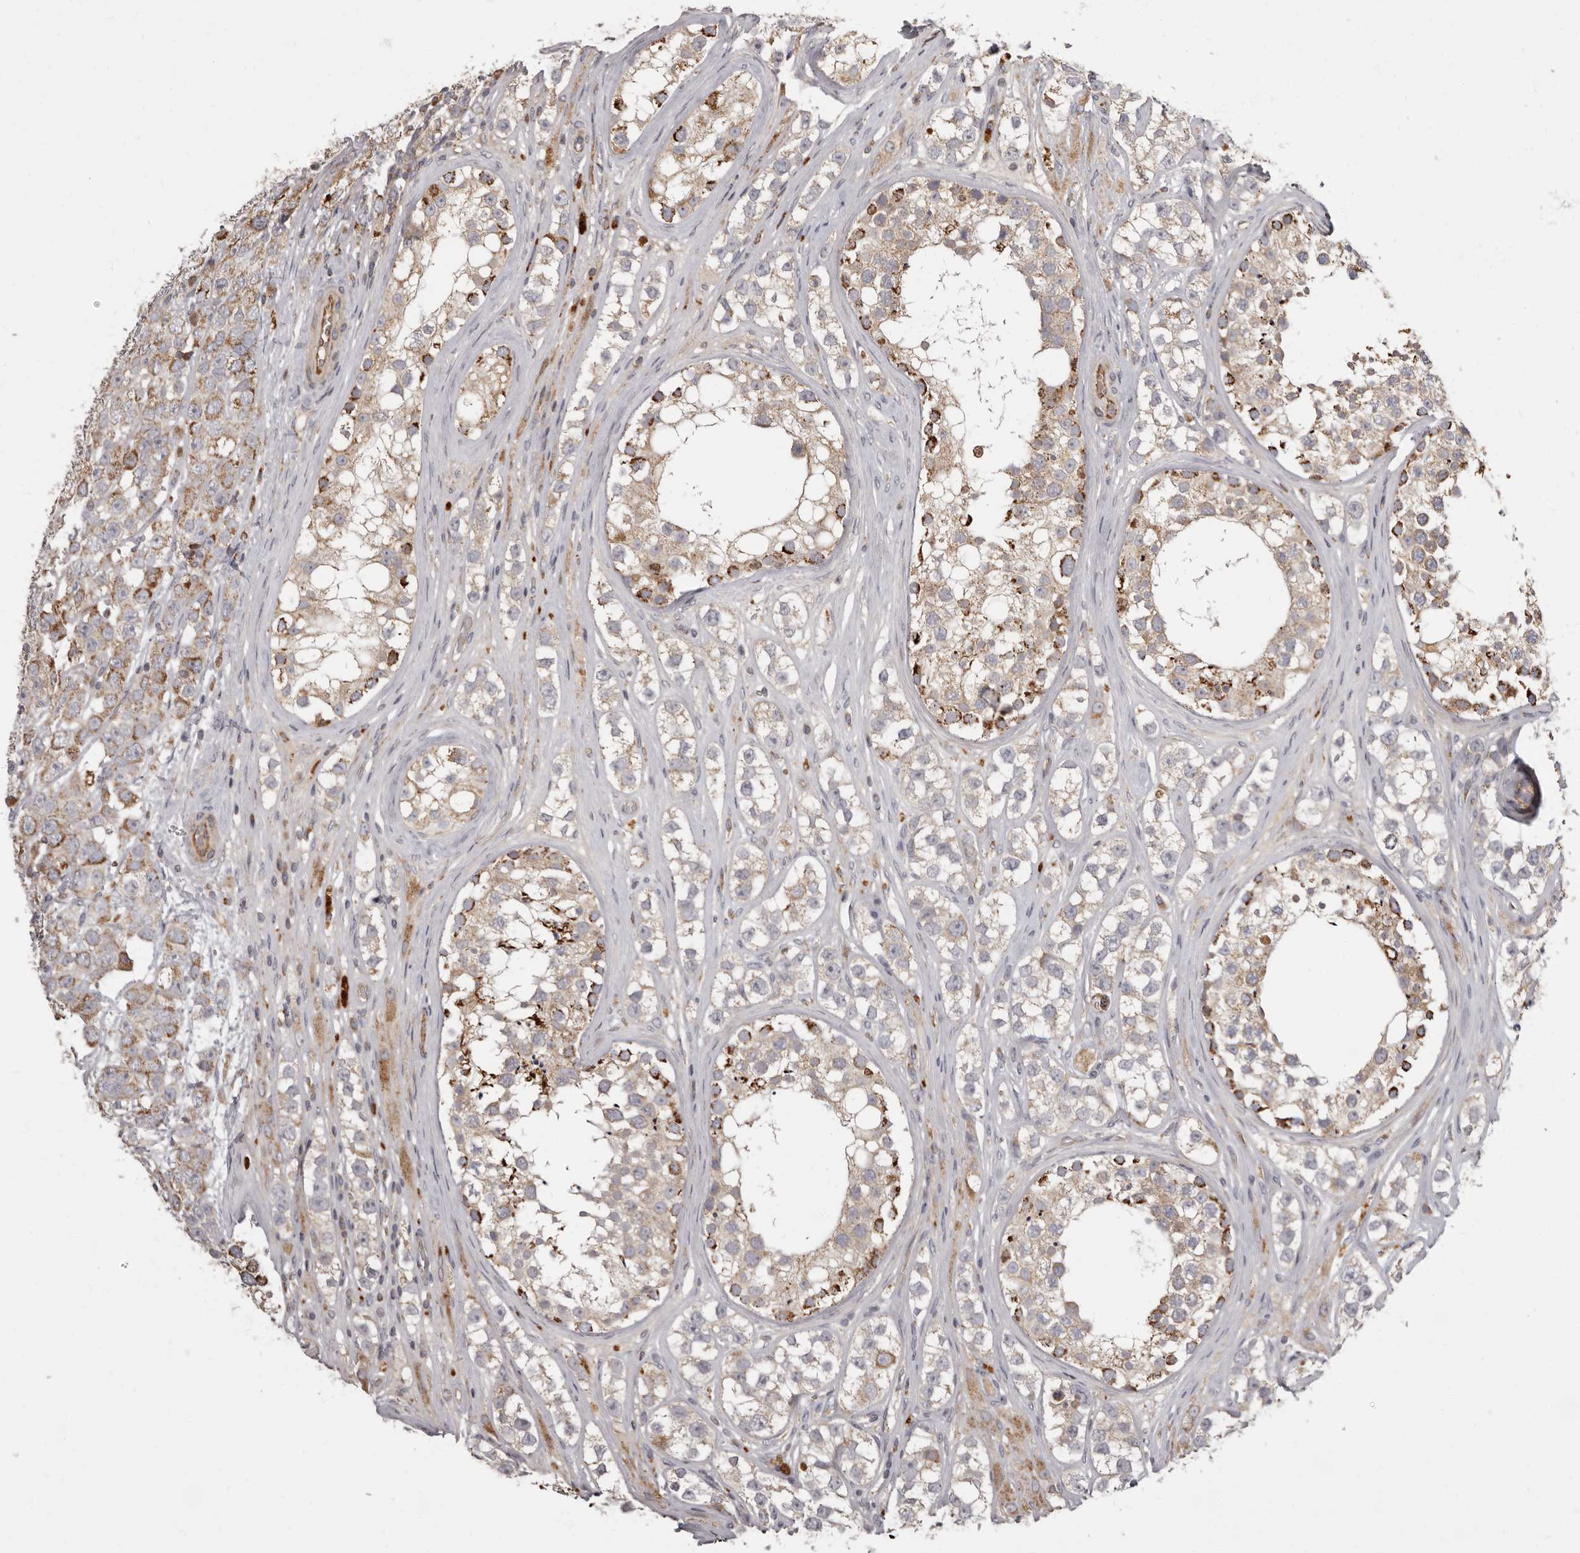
{"staining": {"intensity": "moderate", "quantity": "<25%", "location": "cytoplasmic/membranous"}, "tissue": "testis cancer", "cell_type": "Tumor cells", "image_type": "cancer", "snomed": [{"axis": "morphology", "description": "Seminoma, NOS"}, {"axis": "topography", "description": "Testis"}], "caption": "Moderate cytoplasmic/membranous protein positivity is seen in approximately <25% of tumor cells in testis seminoma. The staining is performed using DAB brown chromogen to label protein expression. The nuclei are counter-stained blue using hematoxylin.", "gene": "ADCY2", "patient": {"sex": "male", "age": 28}}